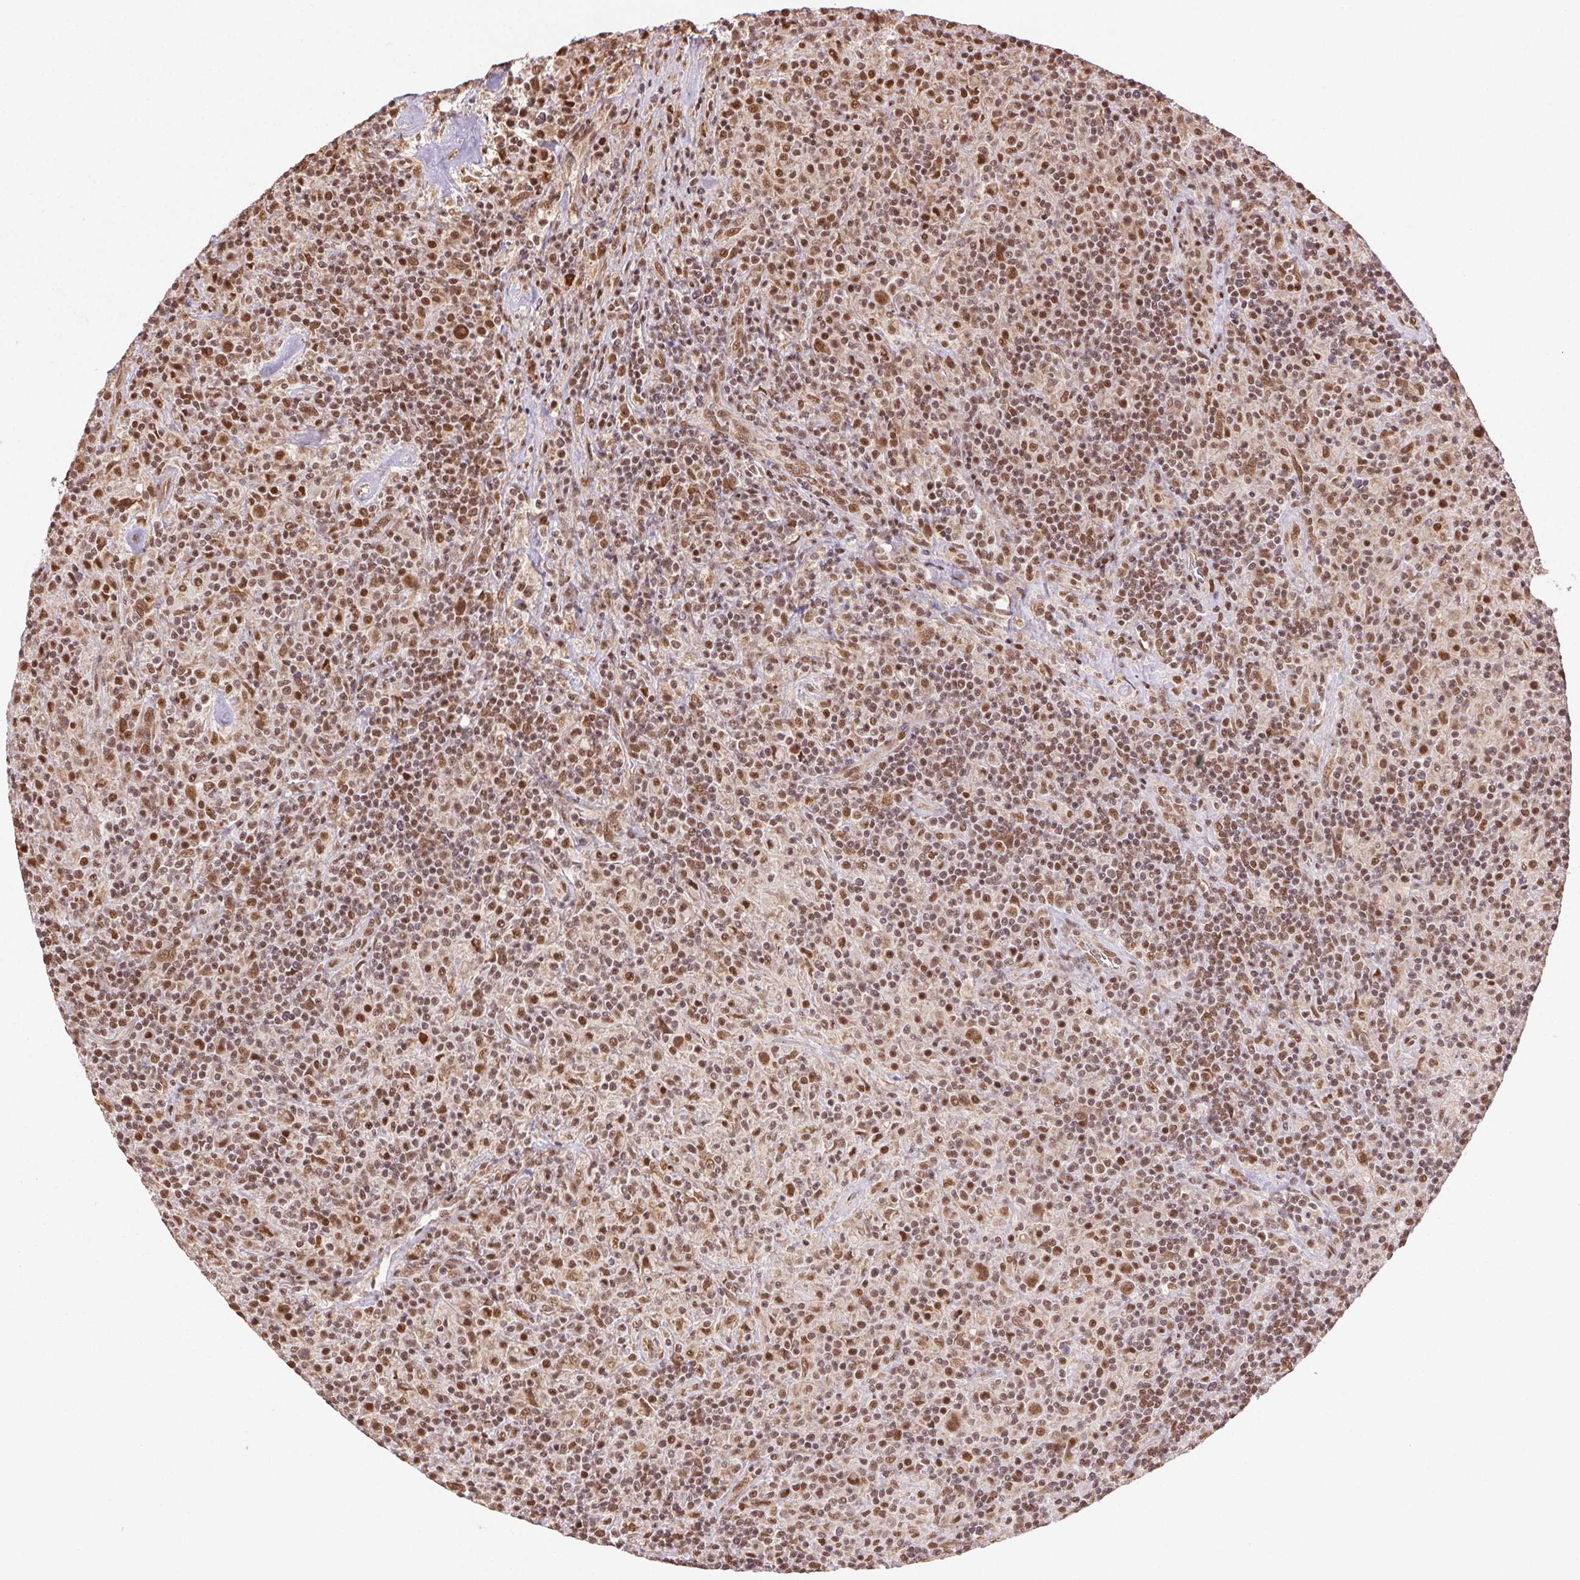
{"staining": {"intensity": "moderate", "quantity": ">75%", "location": "nuclear"}, "tissue": "lymphoma", "cell_type": "Tumor cells", "image_type": "cancer", "snomed": [{"axis": "morphology", "description": "Hodgkin's disease, NOS"}, {"axis": "topography", "description": "Lymph node"}], "caption": "The photomicrograph demonstrates a brown stain indicating the presence of a protein in the nuclear of tumor cells in lymphoma.", "gene": "TREML4", "patient": {"sex": "male", "age": 70}}